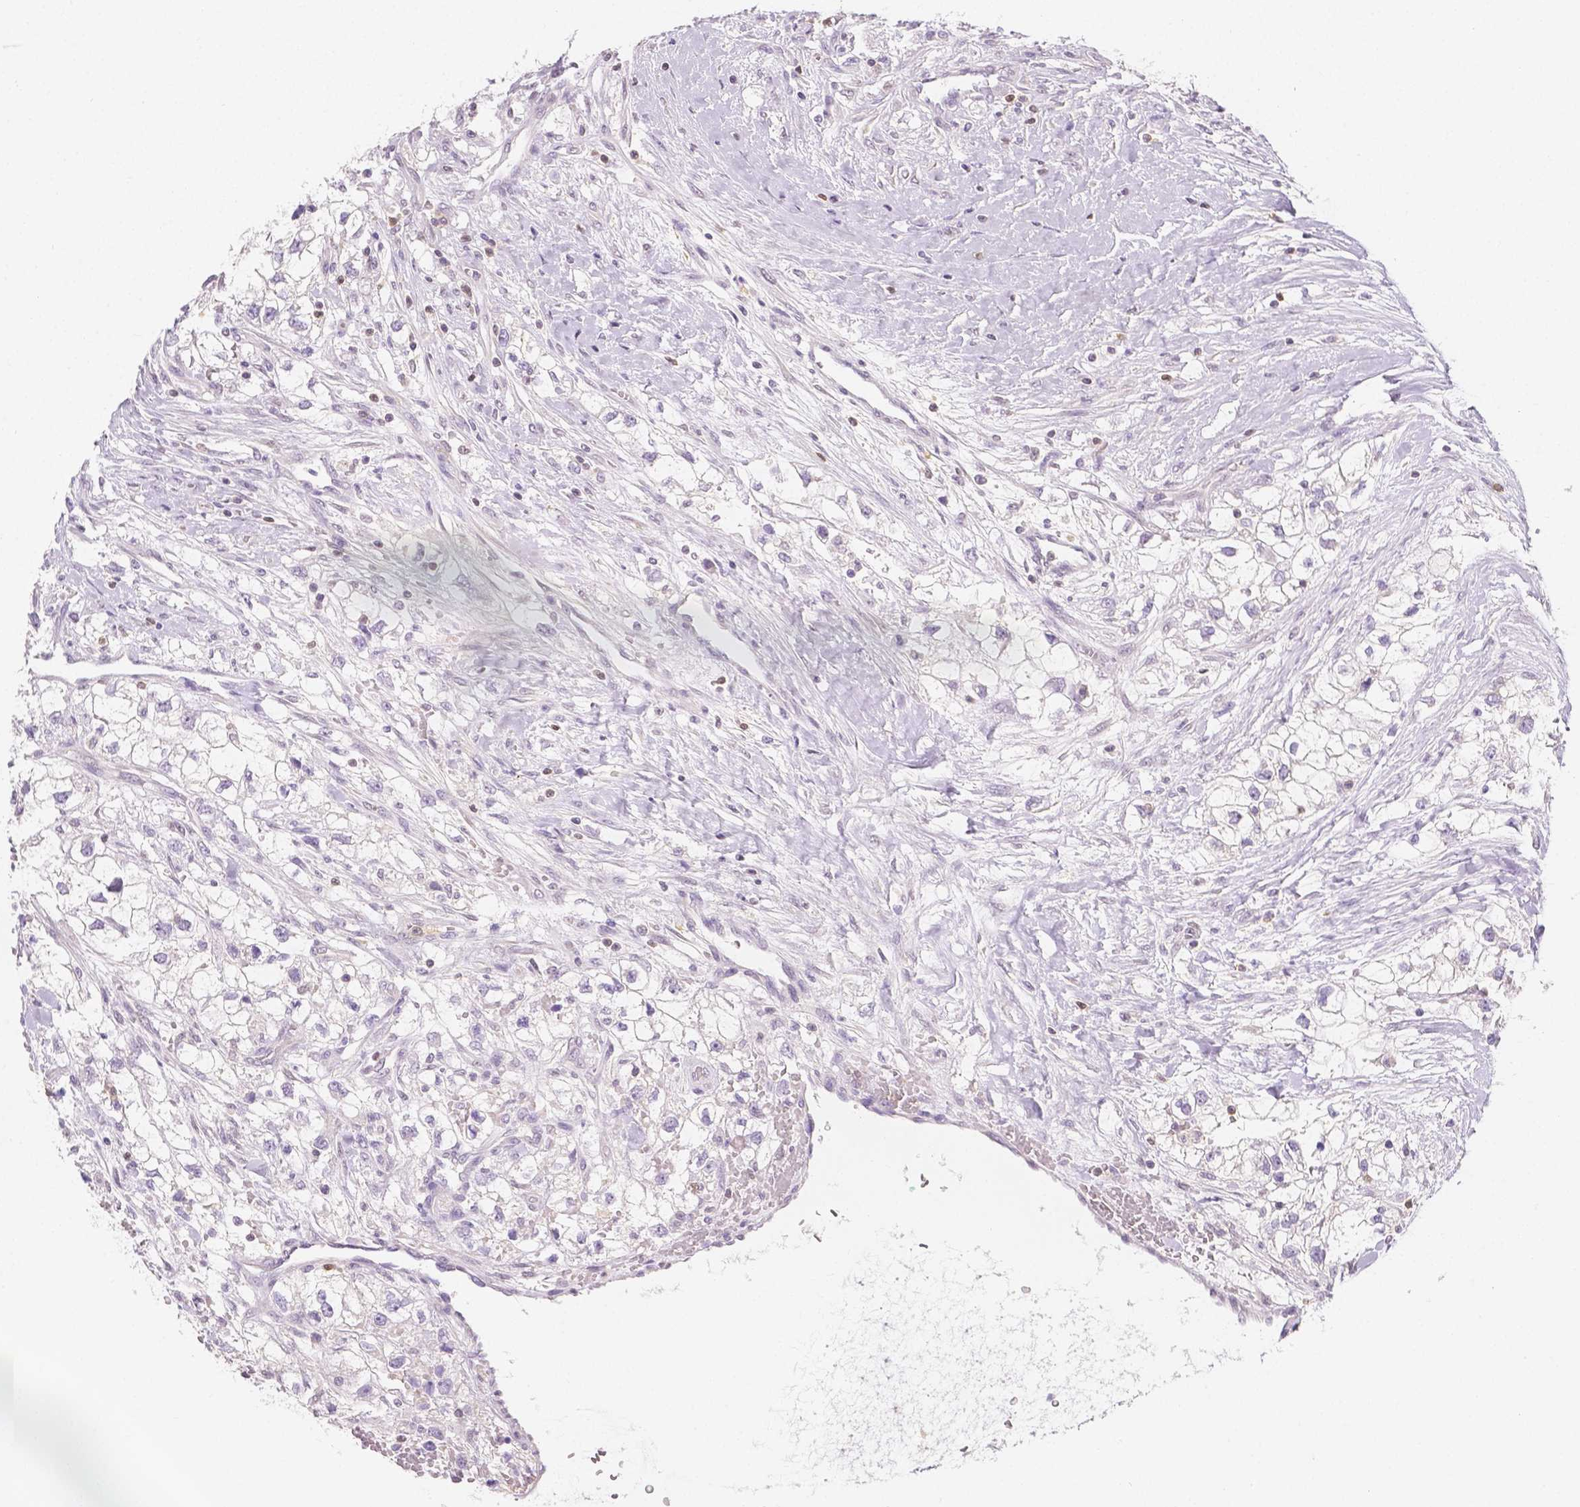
{"staining": {"intensity": "negative", "quantity": "none", "location": "none"}, "tissue": "renal cancer", "cell_type": "Tumor cells", "image_type": "cancer", "snomed": [{"axis": "morphology", "description": "Adenocarcinoma, NOS"}, {"axis": "topography", "description": "Kidney"}], "caption": "Protein analysis of renal cancer (adenocarcinoma) exhibits no significant expression in tumor cells.", "gene": "SGTB", "patient": {"sex": "male", "age": 59}}